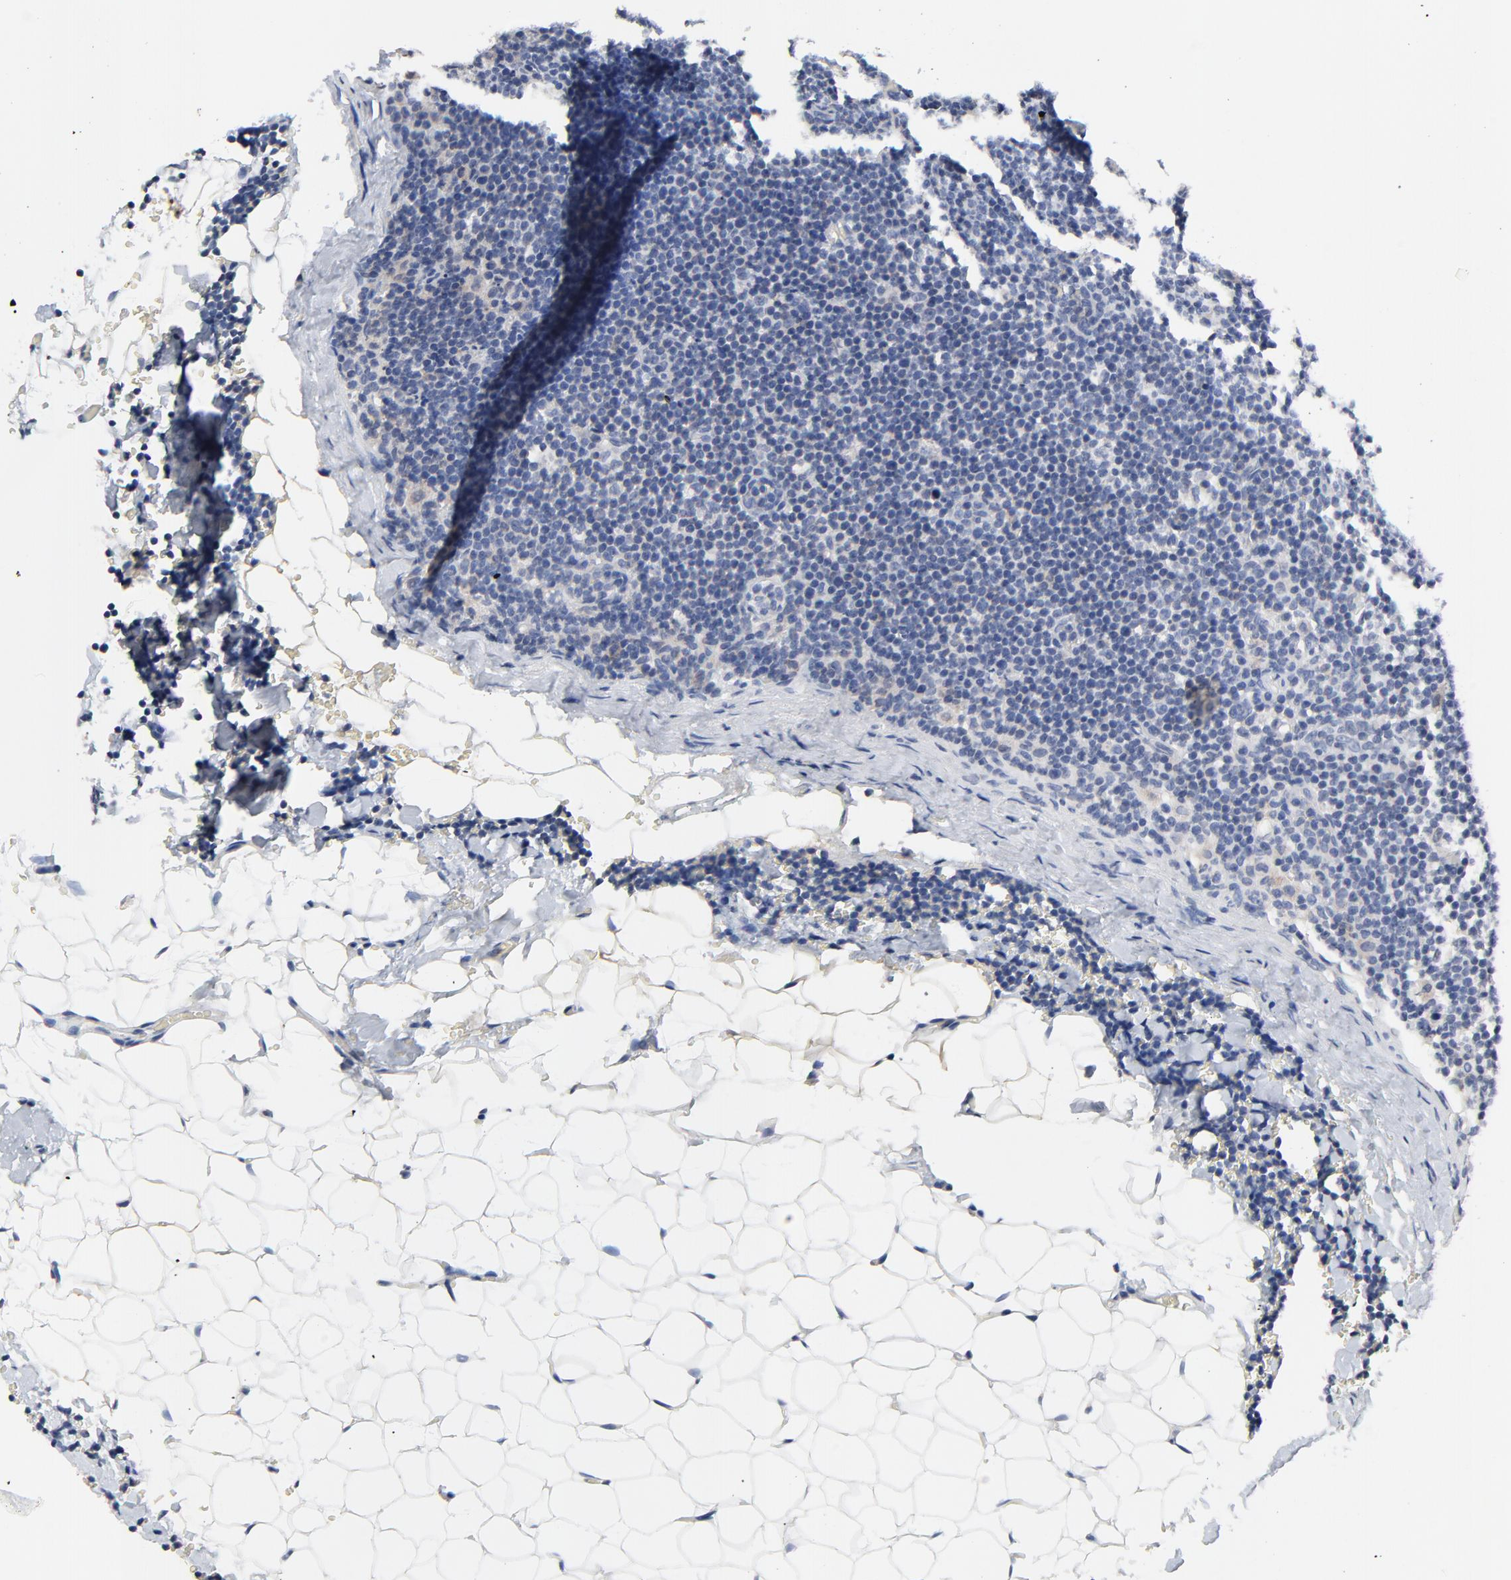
{"staining": {"intensity": "negative", "quantity": "none", "location": "none"}, "tissue": "lymphoma", "cell_type": "Tumor cells", "image_type": "cancer", "snomed": [{"axis": "morphology", "description": "Malignant lymphoma, non-Hodgkin's type, High grade"}, {"axis": "topography", "description": "Lymph node"}], "caption": "This is an immunohistochemistry (IHC) photomicrograph of human lymphoma. There is no expression in tumor cells.", "gene": "FBXL5", "patient": {"sex": "female", "age": 58}}